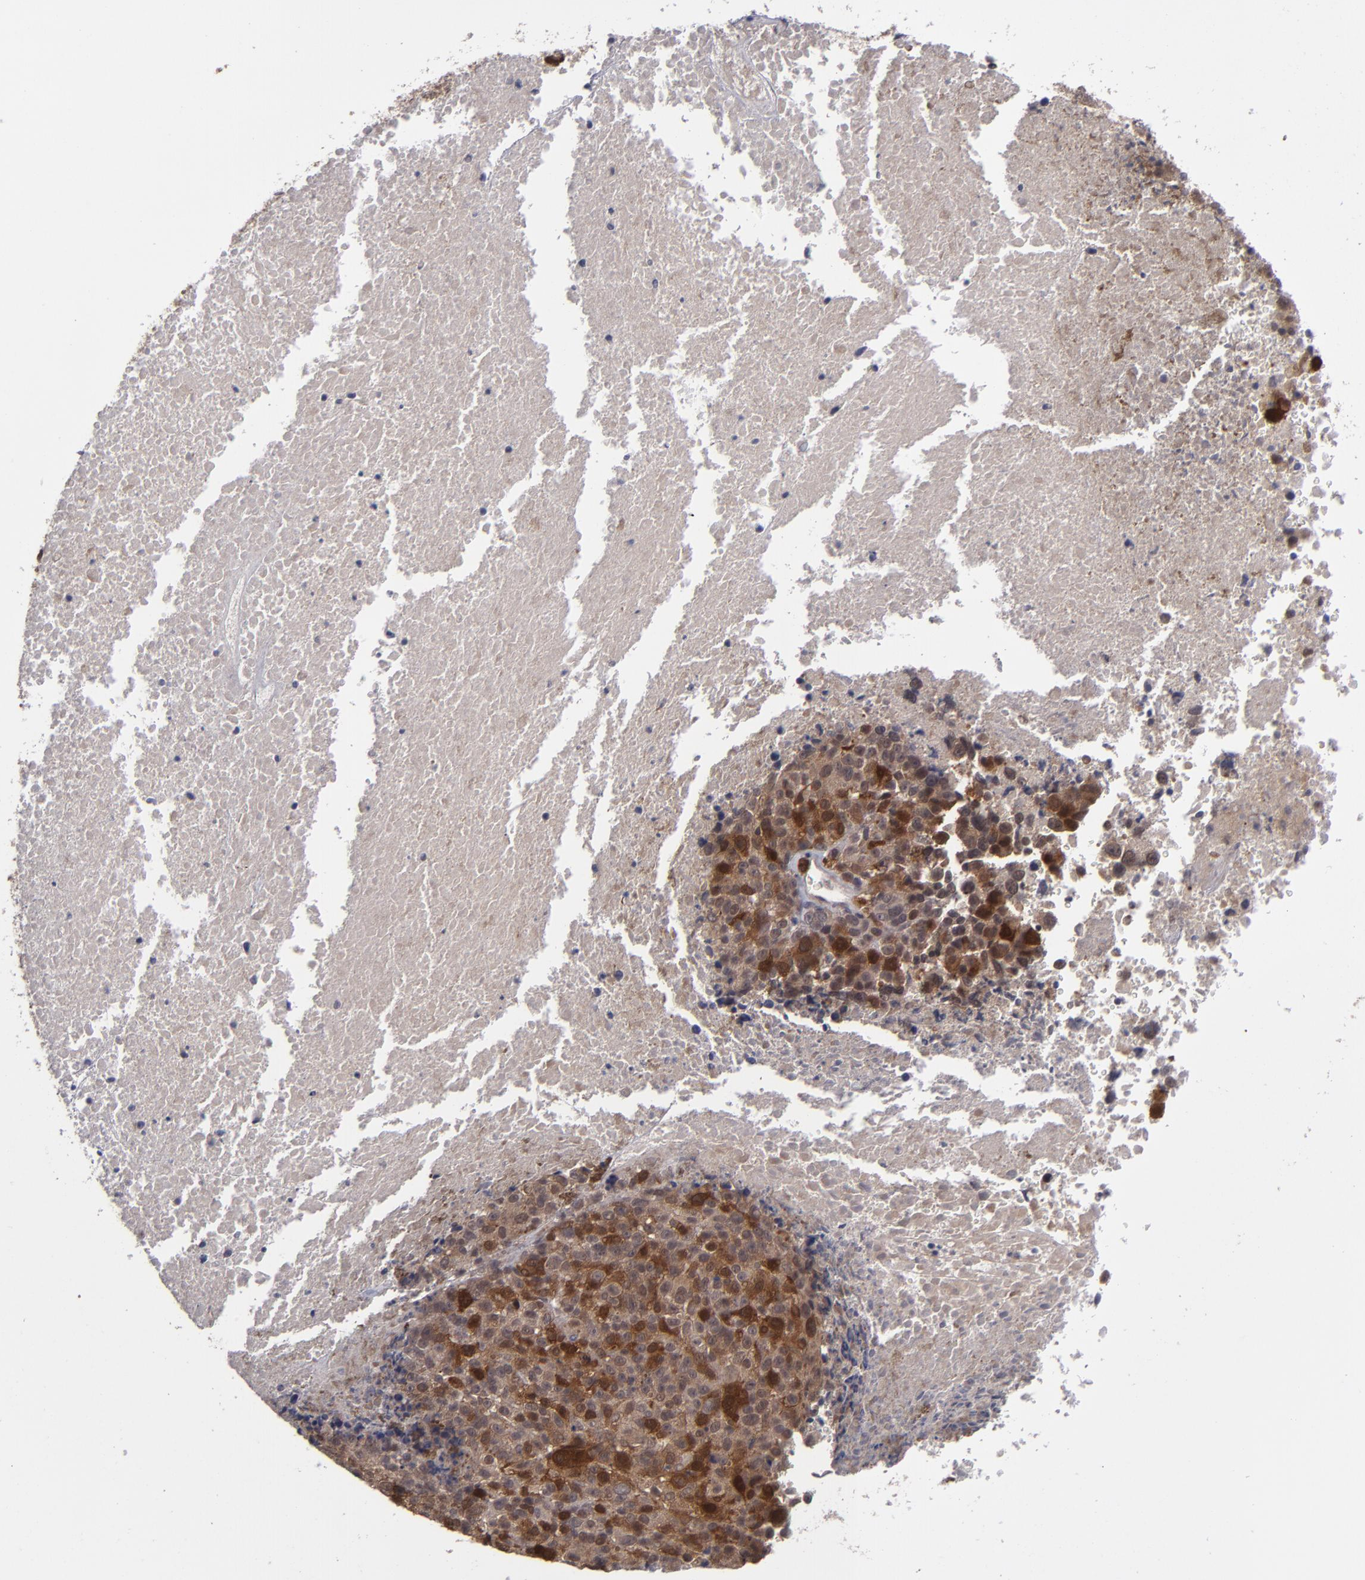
{"staining": {"intensity": "strong", "quantity": "25%-75%", "location": "cytoplasmic/membranous"}, "tissue": "melanoma", "cell_type": "Tumor cells", "image_type": "cancer", "snomed": [{"axis": "morphology", "description": "Malignant melanoma, Metastatic site"}, {"axis": "topography", "description": "Cerebral cortex"}], "caption": "Melanoma tissue demonstrates strong cytoplasmic/membranous expression in about 25%-75% of tumor cells, visualized by immunohistochemistry.", "gene": "TYMS", "patient": {"sex": "female", "age": 52}}